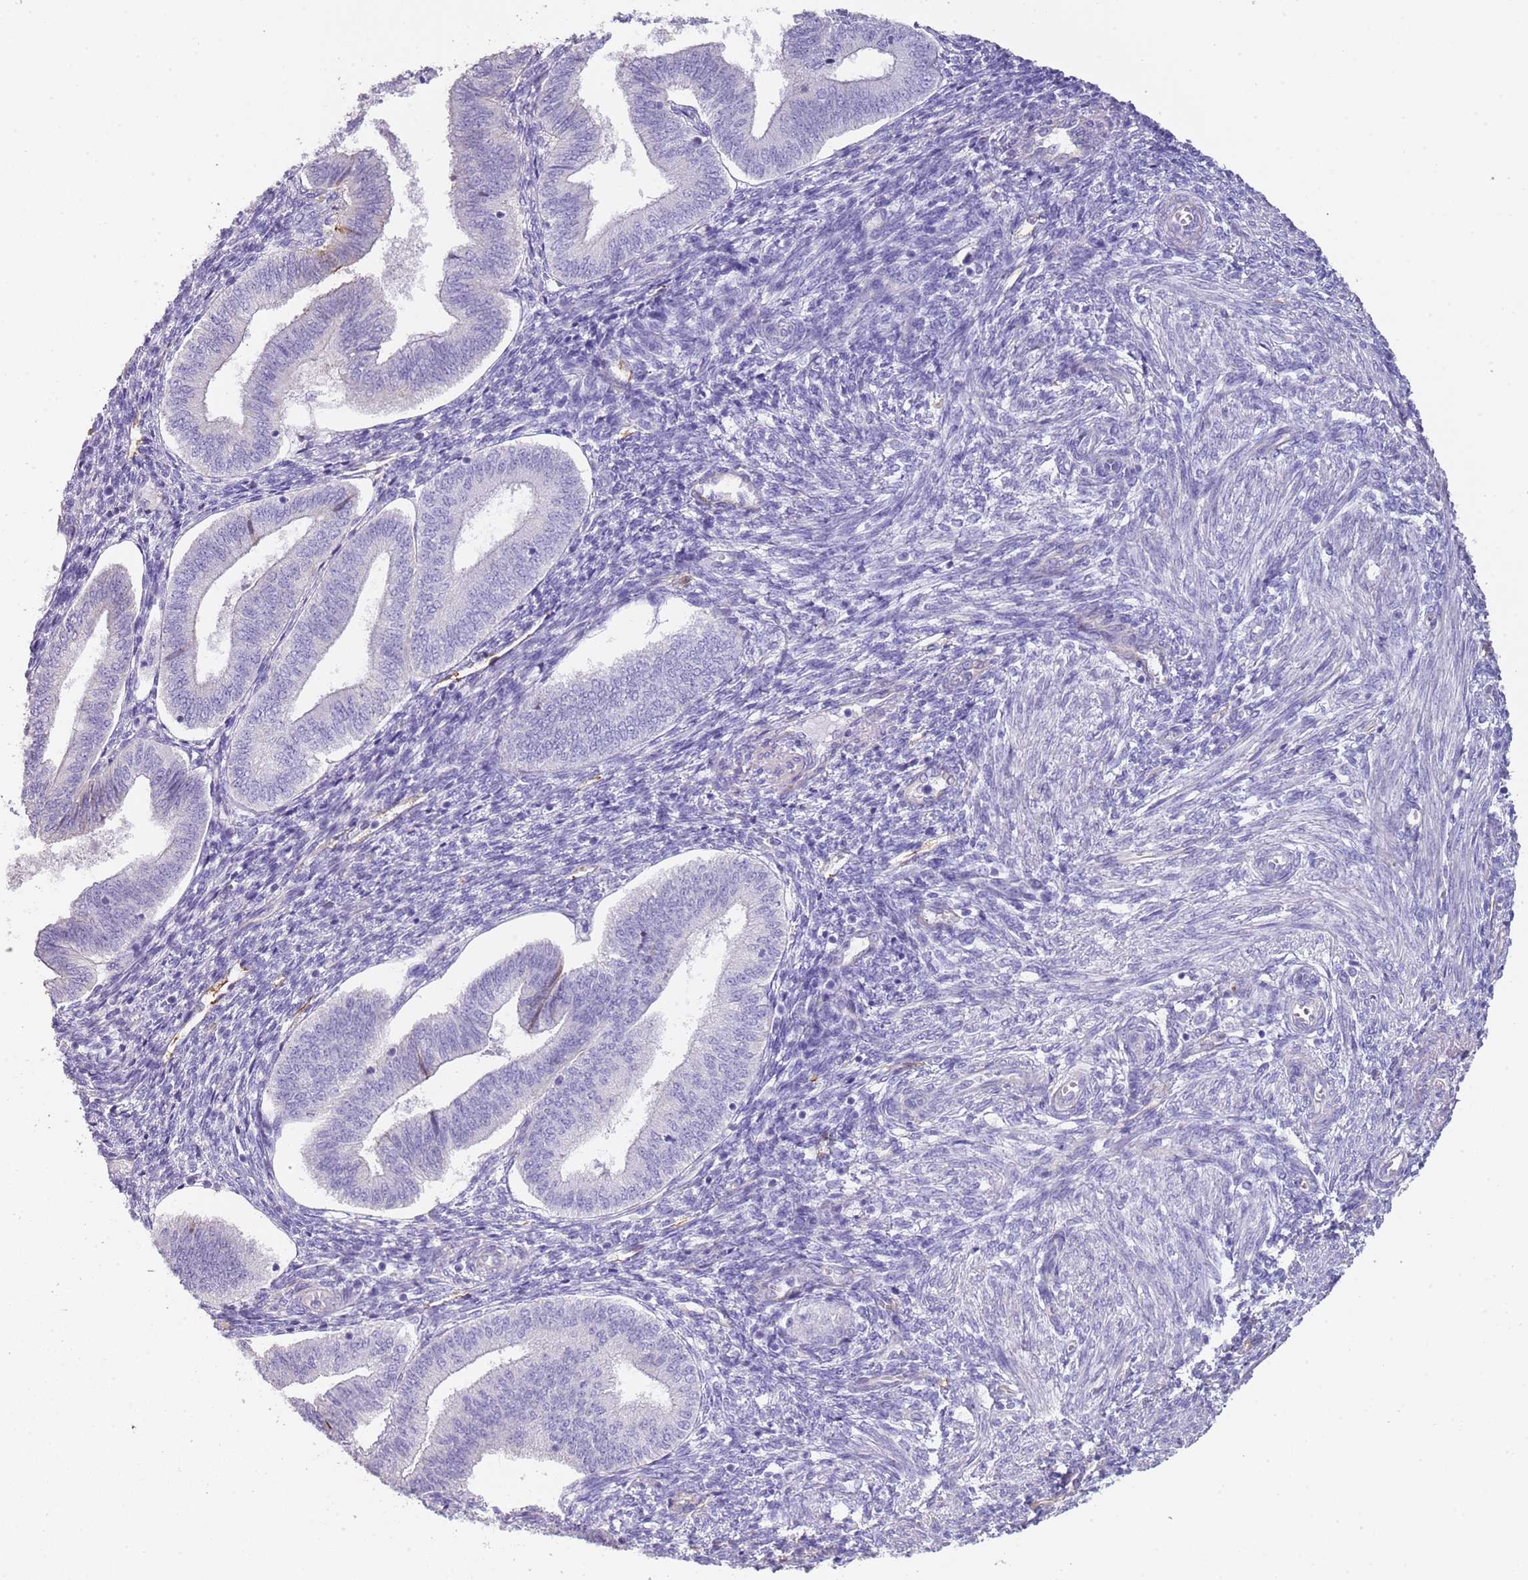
{"staining": {"intensity": "negative", "quantity": "none", "location": "none"}, "tissue": "endometrium", "cell_type": "Cells in endometrial stroma", "image_type": "normal", "snomed": [{"axis": "morphology", "description": "Normal tissue, NOS"}, {"axis": "topography", "description": "Endometrium"}], "caption": "Immunohistochemistry of benign human endometrium displays no expression in cells in endometrial stroma.", "gene": "ENSG00000271254", "patient": {"sex": "female", "age": 34}}